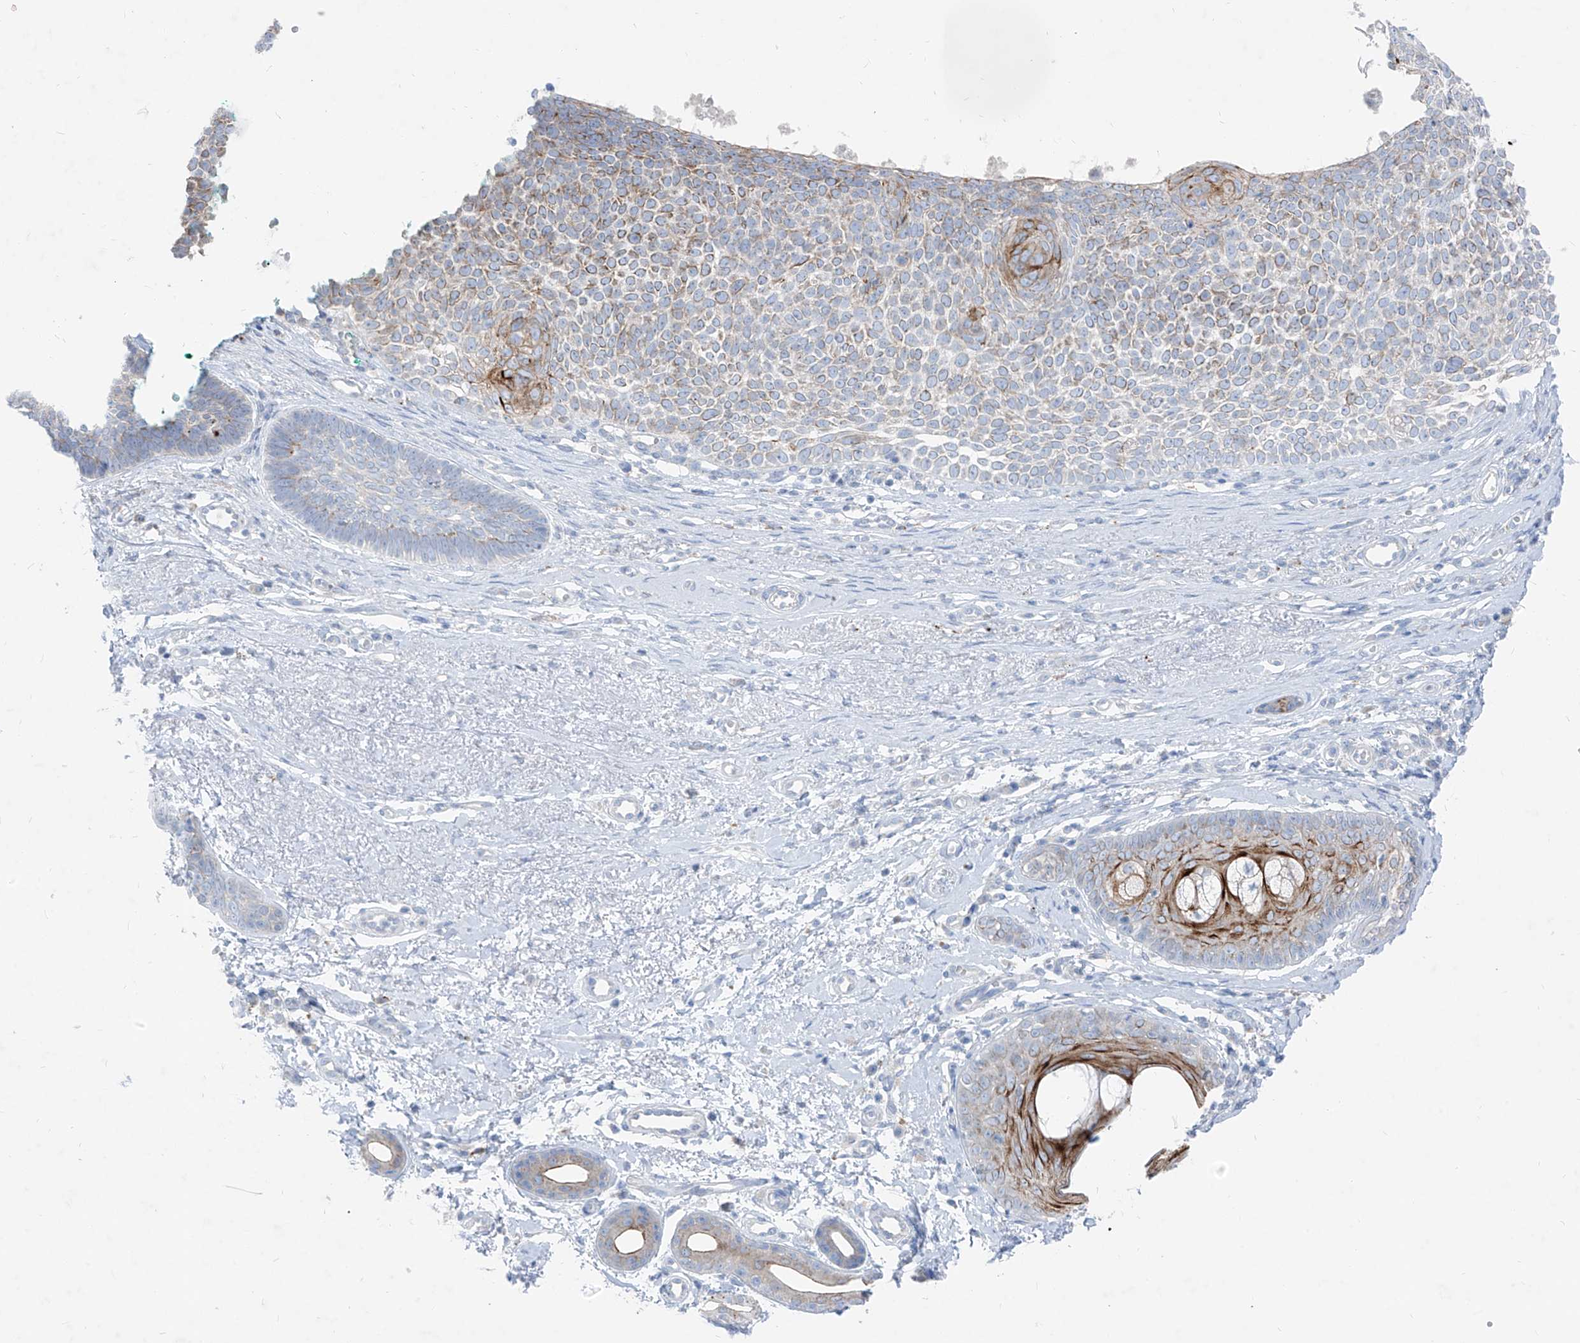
{"staining": {"intensity": "moderate", "quantity": "25%-75%", "location": "cytoplasmic/membranous"}, "tissue": "skin cancer", "cell_type": "Tumor cells", "image_type": "cancer", "snomed": [{"axis": "morphology", "description": "Basal cell carcinoma"}, {"axis": "topography", "description": "Skin"}], "caption": "Immunohistochemical staining of basal cell carcinoma (skin) displays moderate cytoplasmic/membranous protein staining in about 25%-75% of tumor cells. The staining was performed using DAB, with brown indicating positive protein expression. Nuclei are stained blue with hematoxylin.", "gene": "GPR137C", "patient": {"sex": "female", "age": 81}}